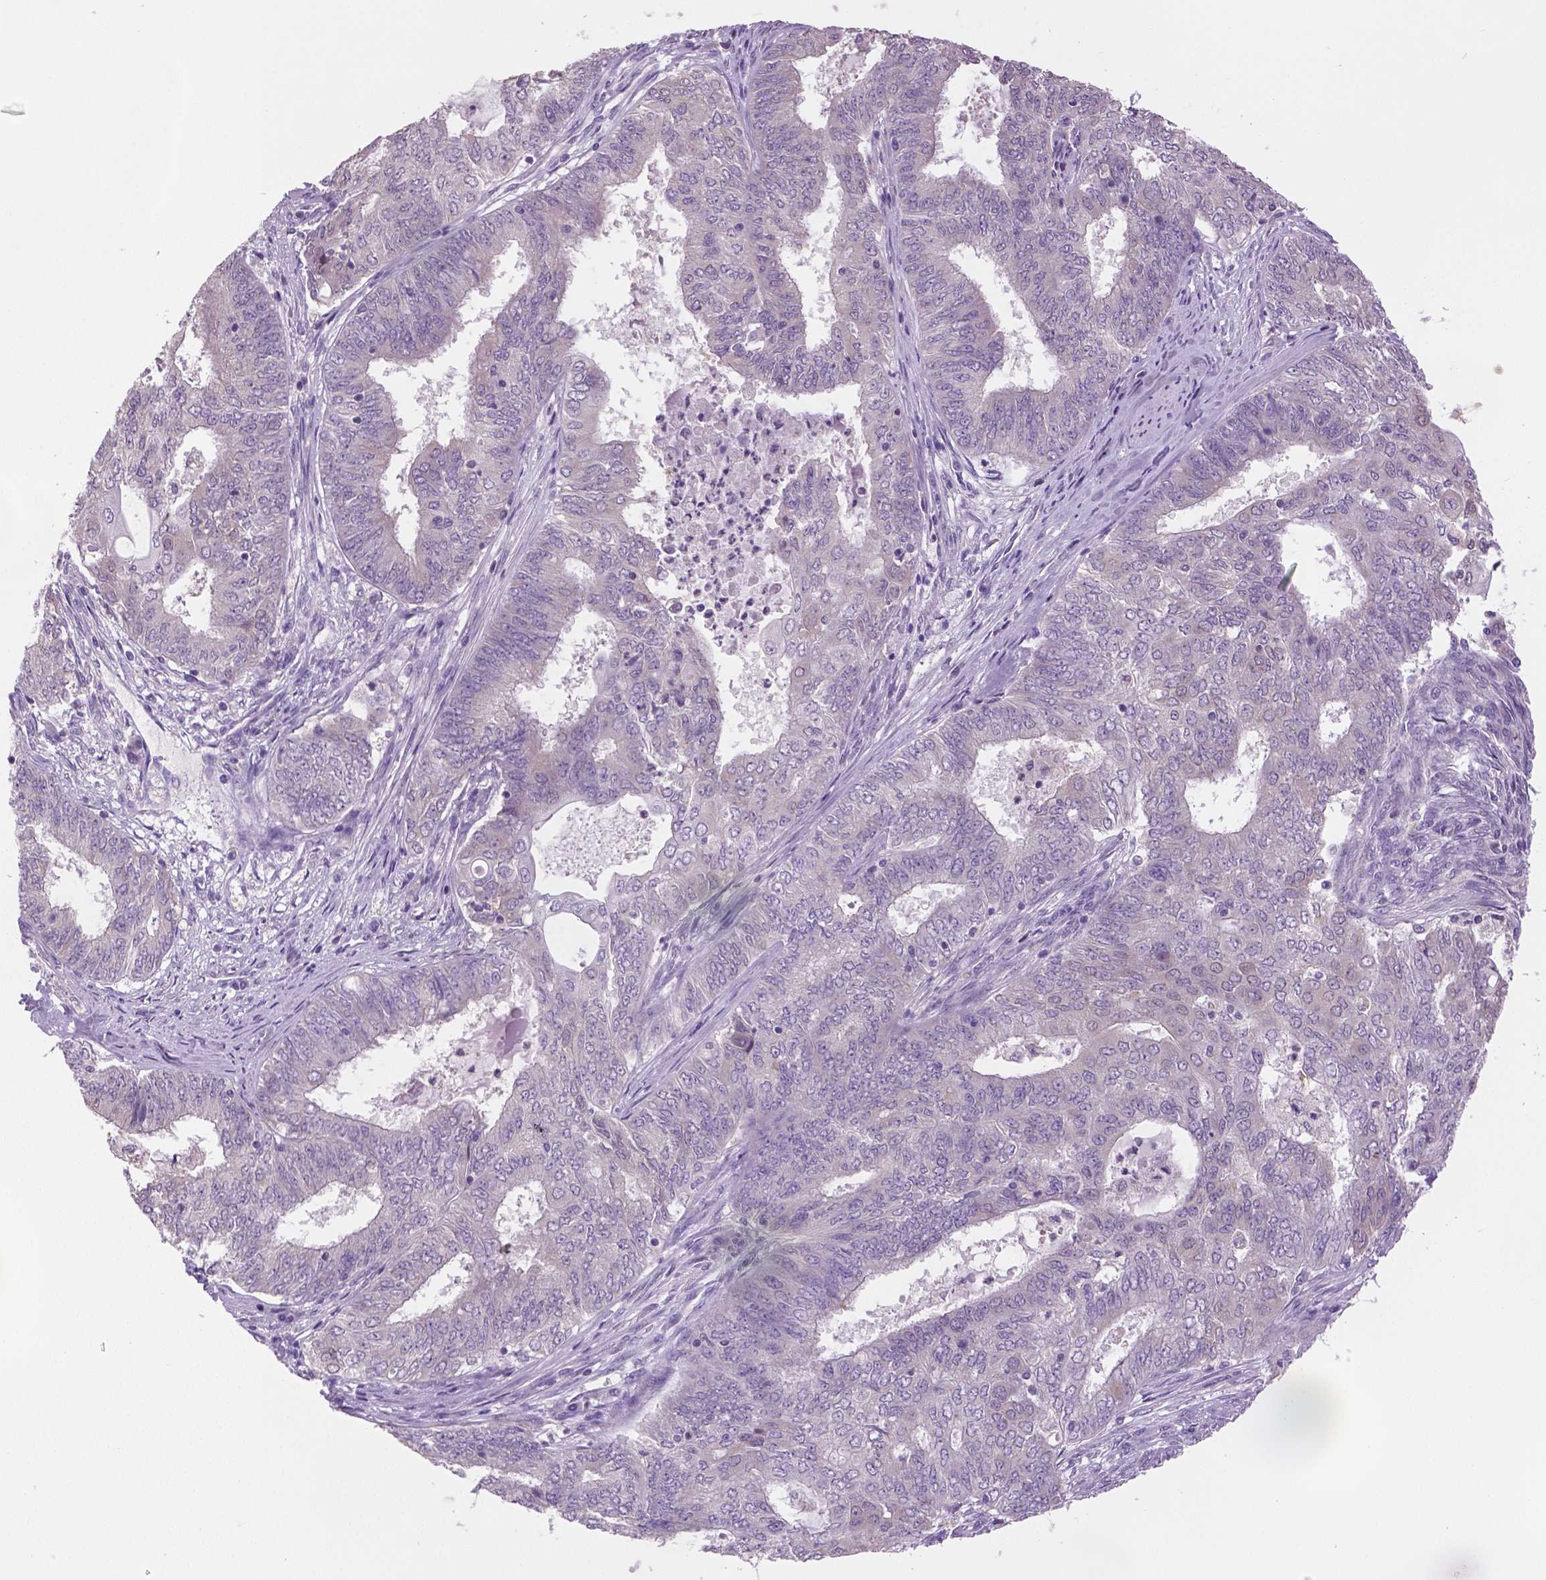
{"staining": {"intensity": "negative", "quantity": "none", "location": "none"}, "tissue": "endometrial cancer", "cell_type": "Tumor cells", "image_type": "cancer", "snomed": [{"axis": "morphology", "description": "Adenocarcinoma, NOS"}, {"axis": "topography", "description": "Endometrium"}], "caption": "Tumor cells are negative for protein expression in human endometrial adenocarcinoma. (Immunohistochemistry (ihc), brightfield microscopy, high magnification).", "gene": "DNAH12", "patient": {"sex": "female", "age": 62}}